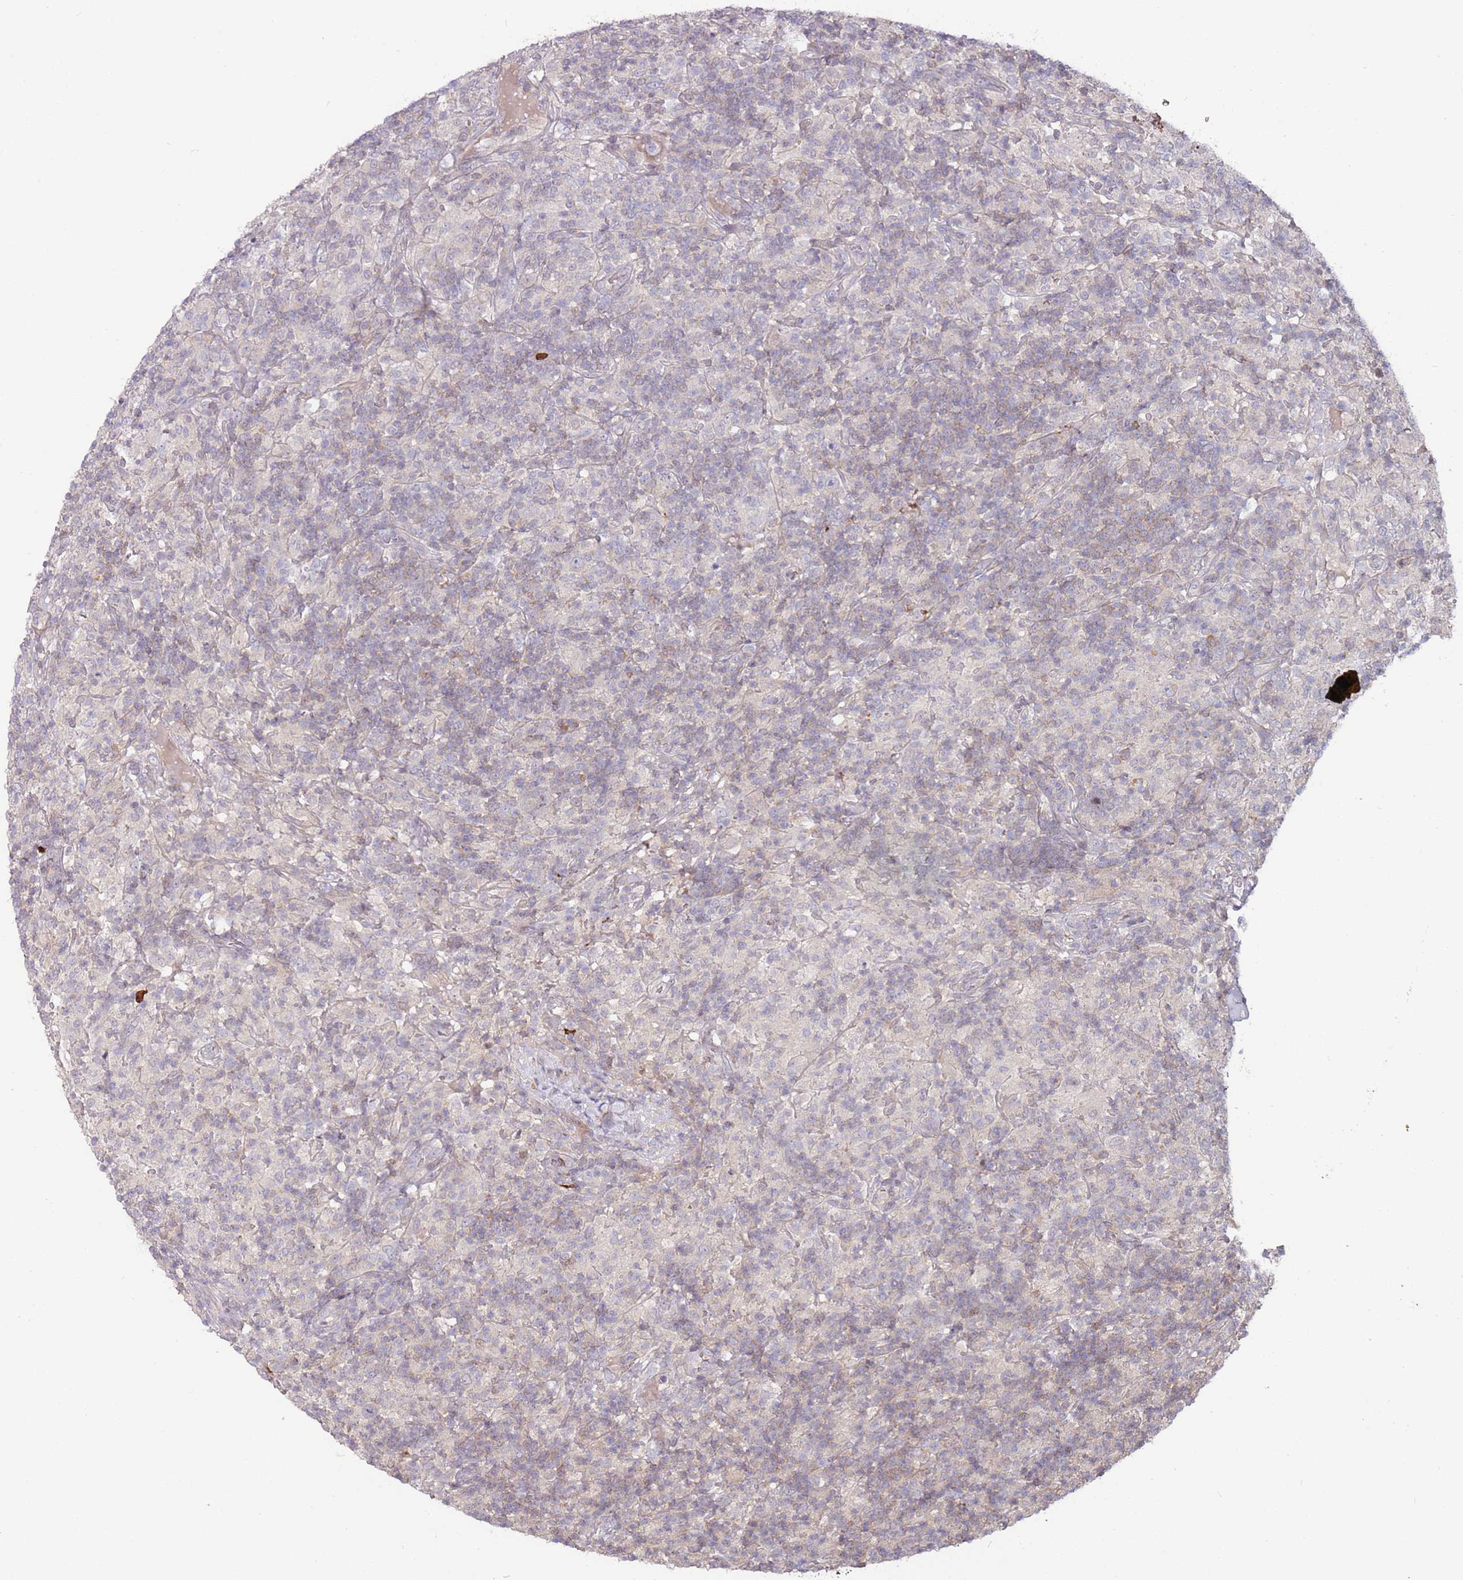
{"staining": {"intensity": "negative", "quantity": "none", "location": "none"}, "tissue": "lymphoma", "cell_type": "Tumor cells", "image_type": "cancer", "snomed": [{"axis": "morphology", "description": "Hodgkin's disease, NOS"}, {"axis": "topography", "description": "Lymph node"}], "caption": "Tumor cells show no significant protein expression in Hodgkin's disease.", "gene": "MTG2", "patient": {"sex": "male", "age": 70}}